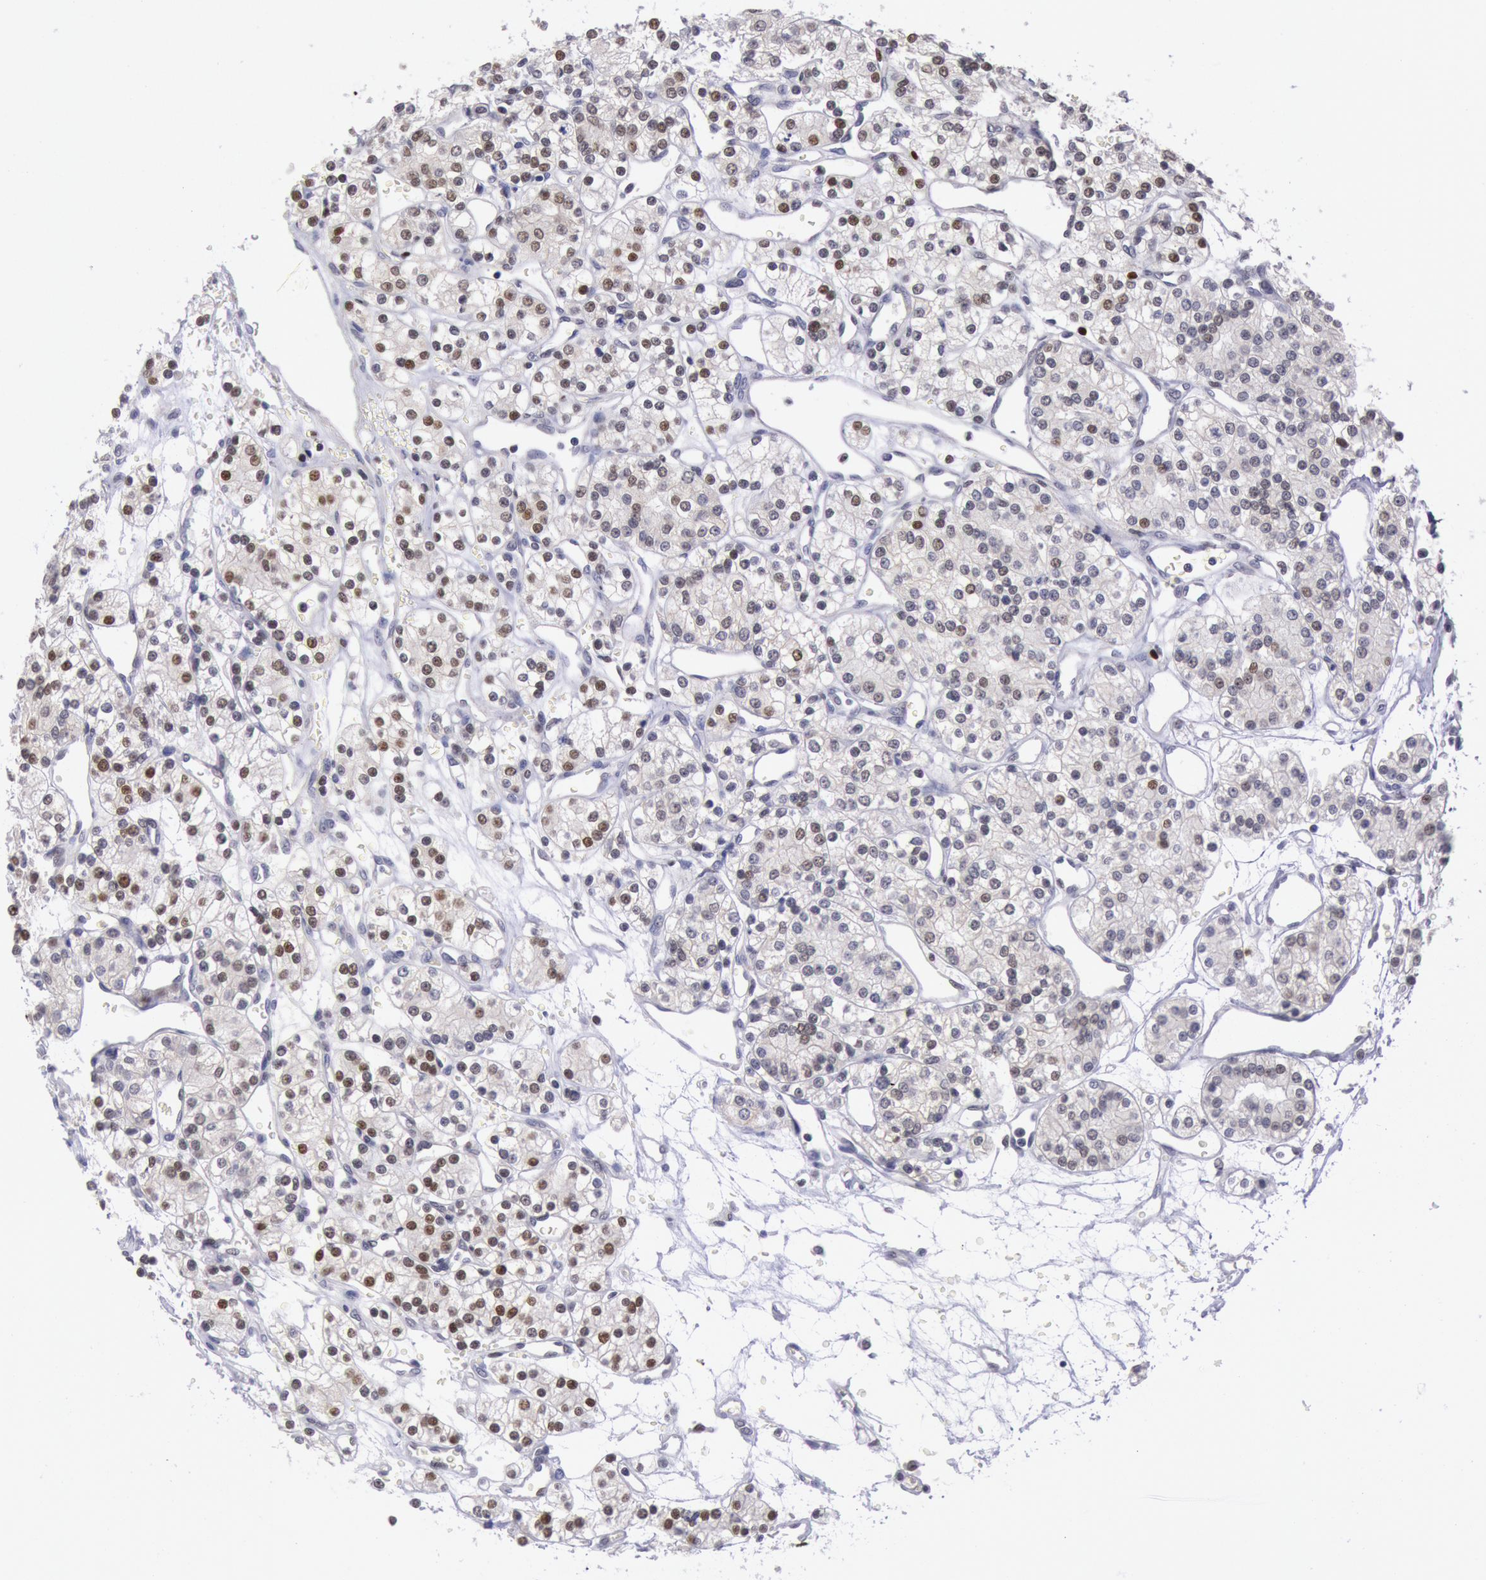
{"staining": {"intensity": "weak", "quantity": "25%-75%", "location": "nuclear"}, "tissue": "renal cancer", "cell_type": "Tumor cells", "image_type": "cancer", "snomed": [{"axis": "morphology", "description": "Adenocarcinoma, NOS"}, {"axis": "topography", "description": "Kidney"}], "caption": "Immunohistochemistry (IHC) of renal adenocarcinoma shows low levels of weak nuclear staining in about 25%-75% of tumor cells. (IHC, brightfield microscopy, high magnification).", "gene": "RPS6KA5", "patient": {"sex": "female", "age": 62}}